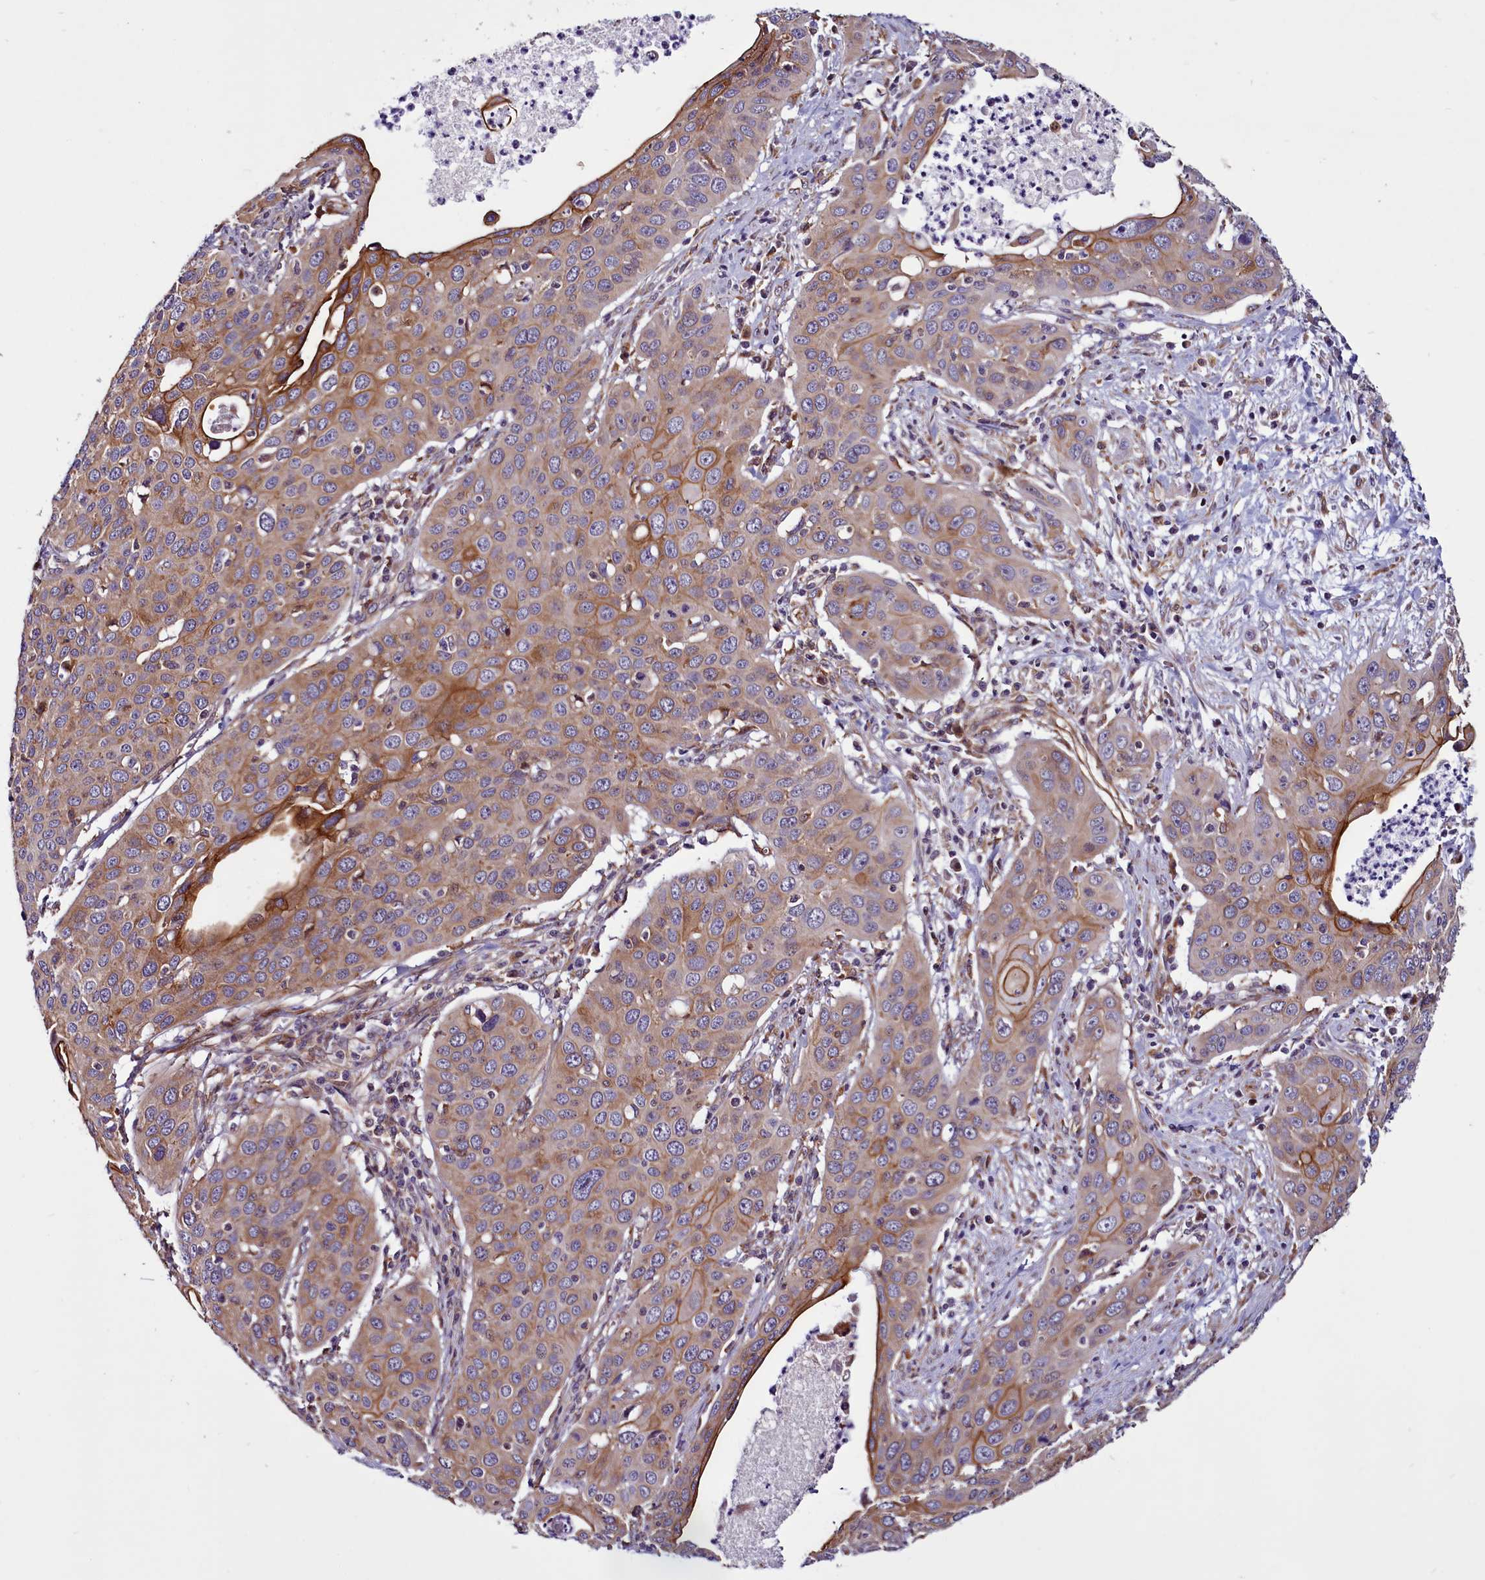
{"staining": {"intensity": "moderate", "quantity": "25%-75%", "location": "cytoplasmic/membranous"}, "tissue": "cervical cancer", "cell_type": "Tumor cells", "image_type": "cancer", "snomed": [{"axis": "morphology", "description": "Squamous cell carcinoma, NOS"}, {"axis": "topography", "description": "Cervix"}], "caption": "This histopathology image displays immunohistochemistry (IHC) staining of cervical cancer (squamous cell carcinoma), with medium moderate cytoplasmic/membranous expression in approximately 25%-75% of tumor cells.", "gene": "MCRIP1", "patient": {"sex": "female", "age": 36}}